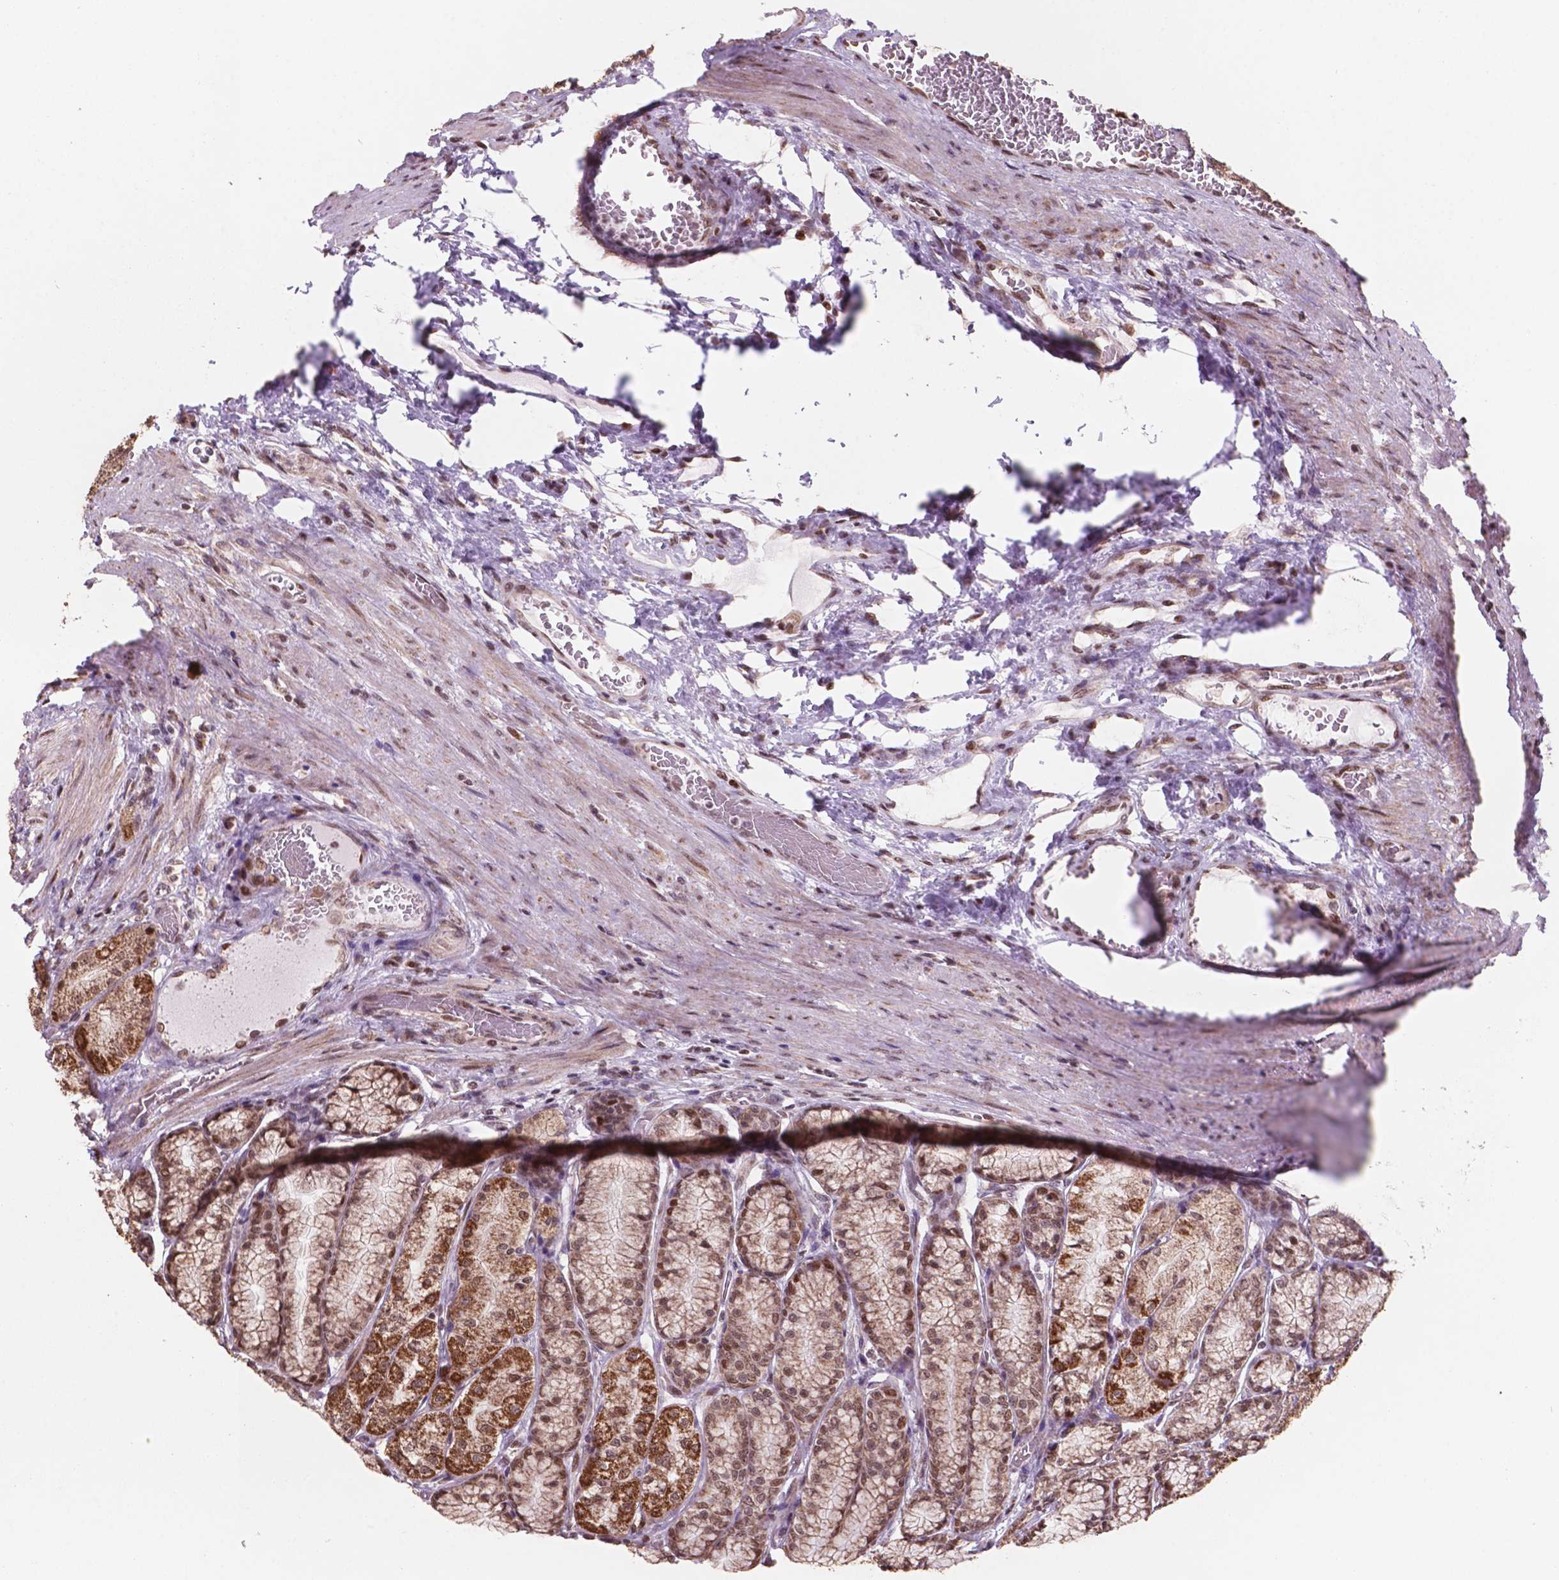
{"staining": {"intensity": "strong", "quantity": ">75%", "location": "cytoplasmic/membranous,nuclear"}, "tissue": "stomach", "cell_type": "Glandular cells", "image_type": "normal", "snomed": [{"axis": "morphology", "description": "Normal tissue, NOS"}, {"axis": "morphology", "description": "Adenocarcinoma, NOS"}, {"axis": "morphology", "description": "Adenocarcinoma, High grade"}, {"axis": "topography", "description": "Stomach, upper"}, {"axis": "topography", "description": "Stomach"}], "caption": "This histopathology image shows immunohistochemistry staining of normal human stomach, with high strong cytoplasmic/membranous,nuclear expression in about >75% of glandular cells.", "gene": "NDUFA10", "patient": {"sex": "female", "age": 65}}